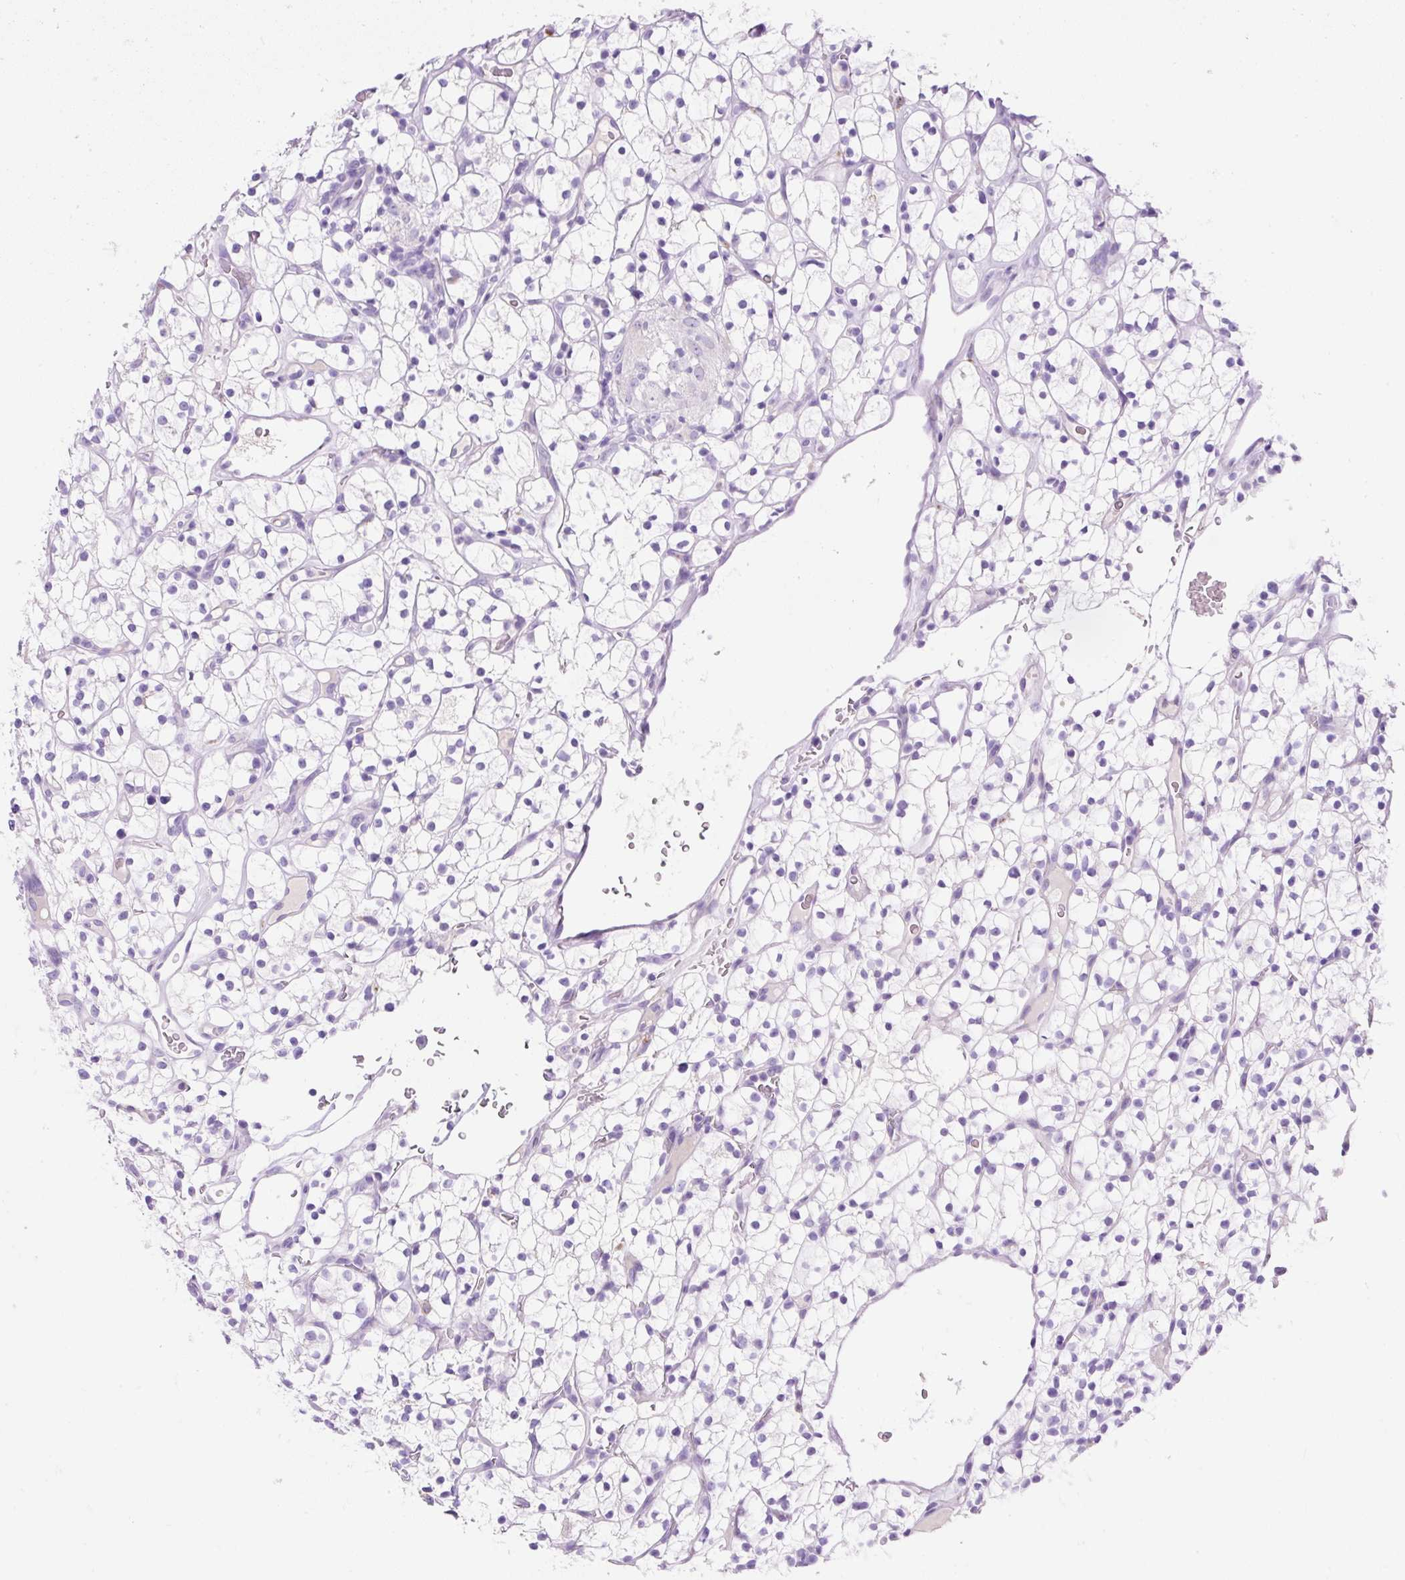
{"staining": {"intensity": "negative", "quantity": "none", "location": "none"}, "tissue": "renal cancer", "cell_type": "Tumor cells", "image_type": "cancer", "snomed": [{"axis": "morphology", "description": "Adenocarcinoma, NOS"}, {"axis": "topography", "description": "Kidney"}], "caption": "High power microscopy photomicrograph of an immunohistochemistry micrograph of renal cancer (adenocarcinoma), revealing no significant staining in tumor cells.", "gene": "HEXB", "patient": {"sex": "female", "age": 64}}